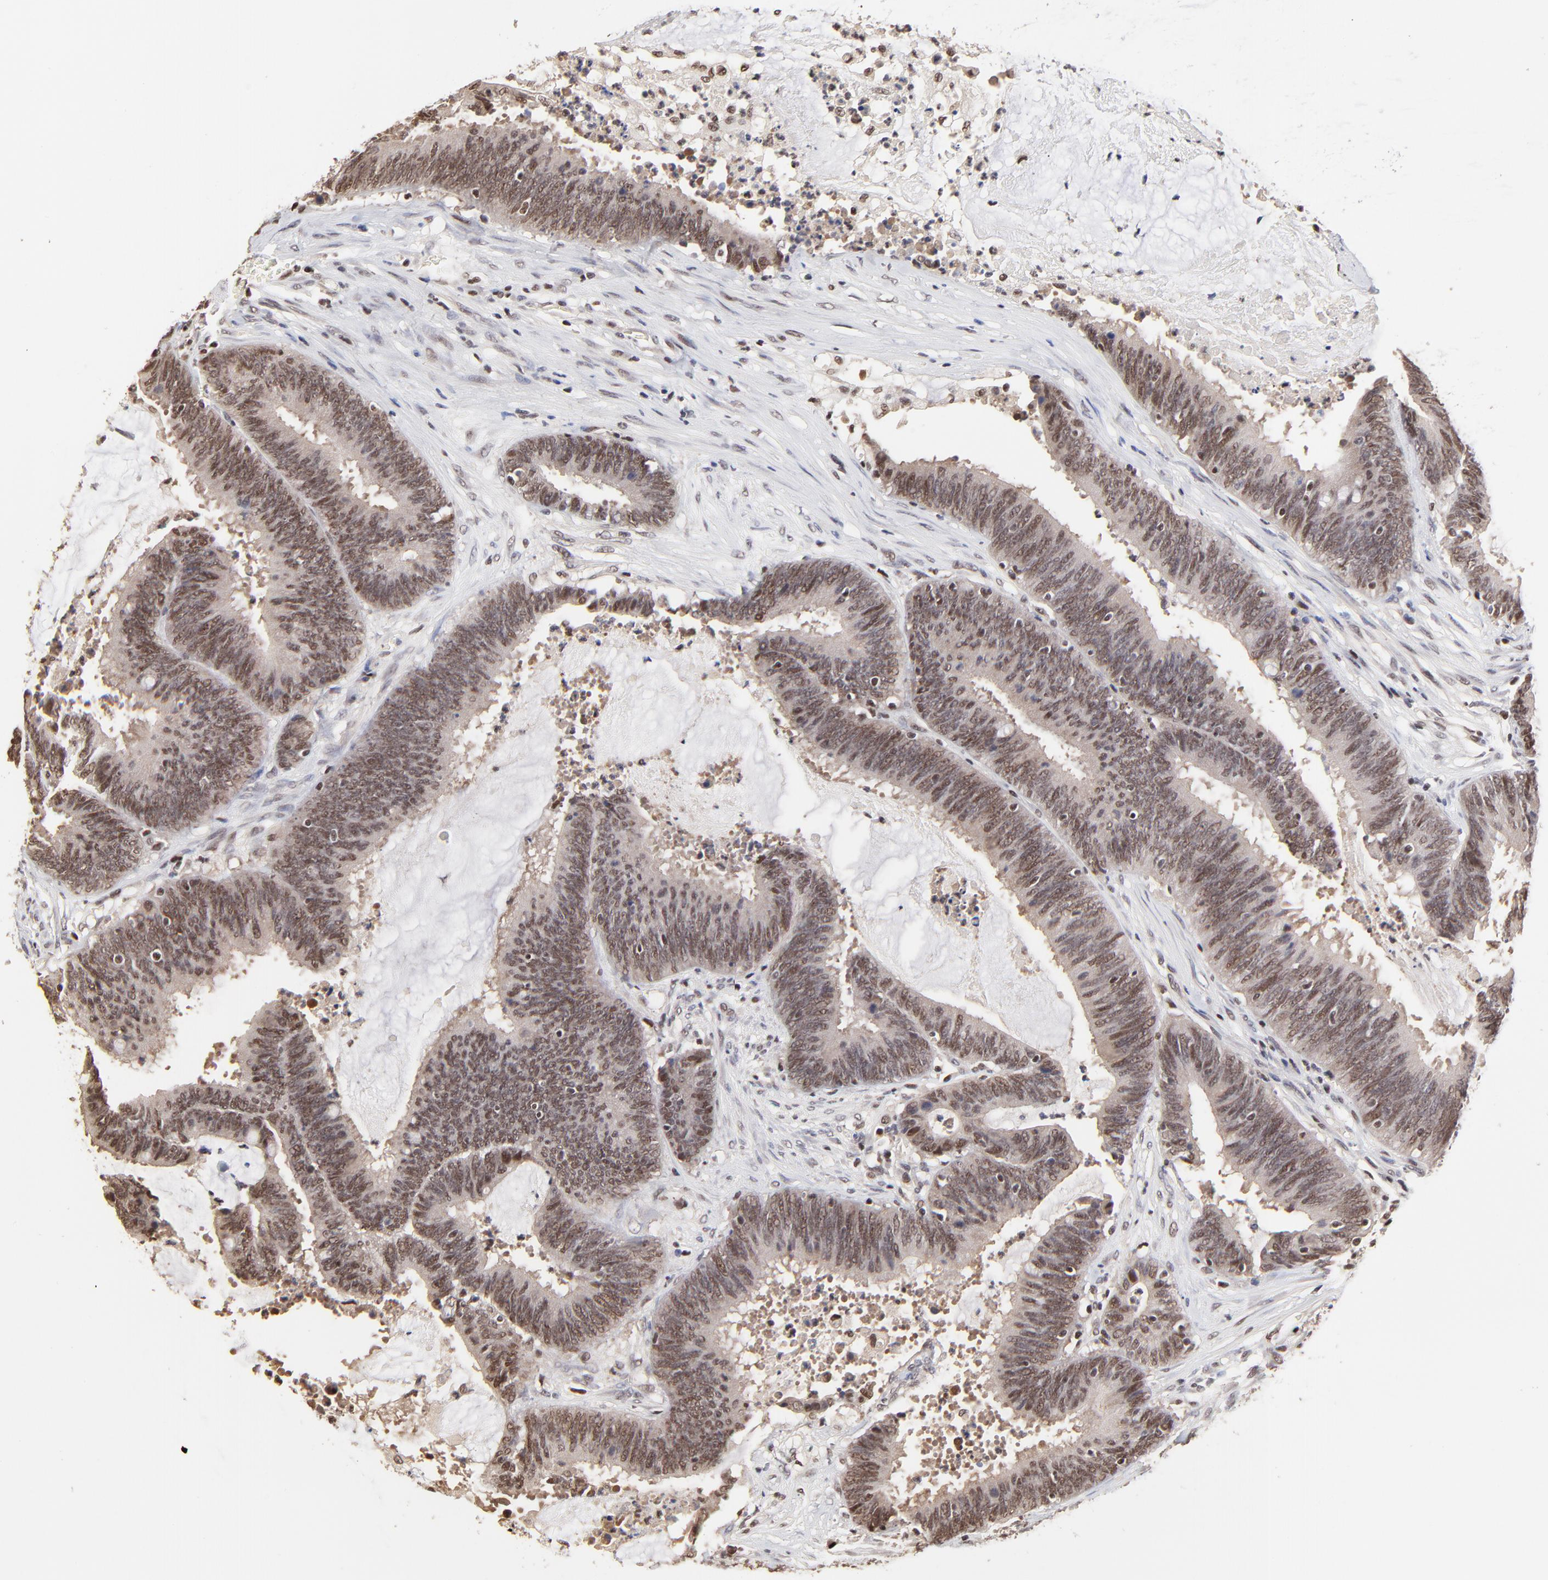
{"staining": {"intensity": "moderate", "quantity": ">75%", "location": "nuclear"}, "tissue": "colorectal cancer", "cell_type": "Tumor cells", "image_type": "cancer", "snomed": [{"axis": "morphology", "description": "Adenocarcinoma, NOS"}, {"axis": "topography", "description": "Rectum"}], "caption": "About >75% of tumor cells in human adenocarcinoma (colorectal) demonstrate moderate nuclear protein expression as visualized by brown immunohistochemical staining.", "gene": "DSN1", "patient": {"sex": "female", "age": 66}}